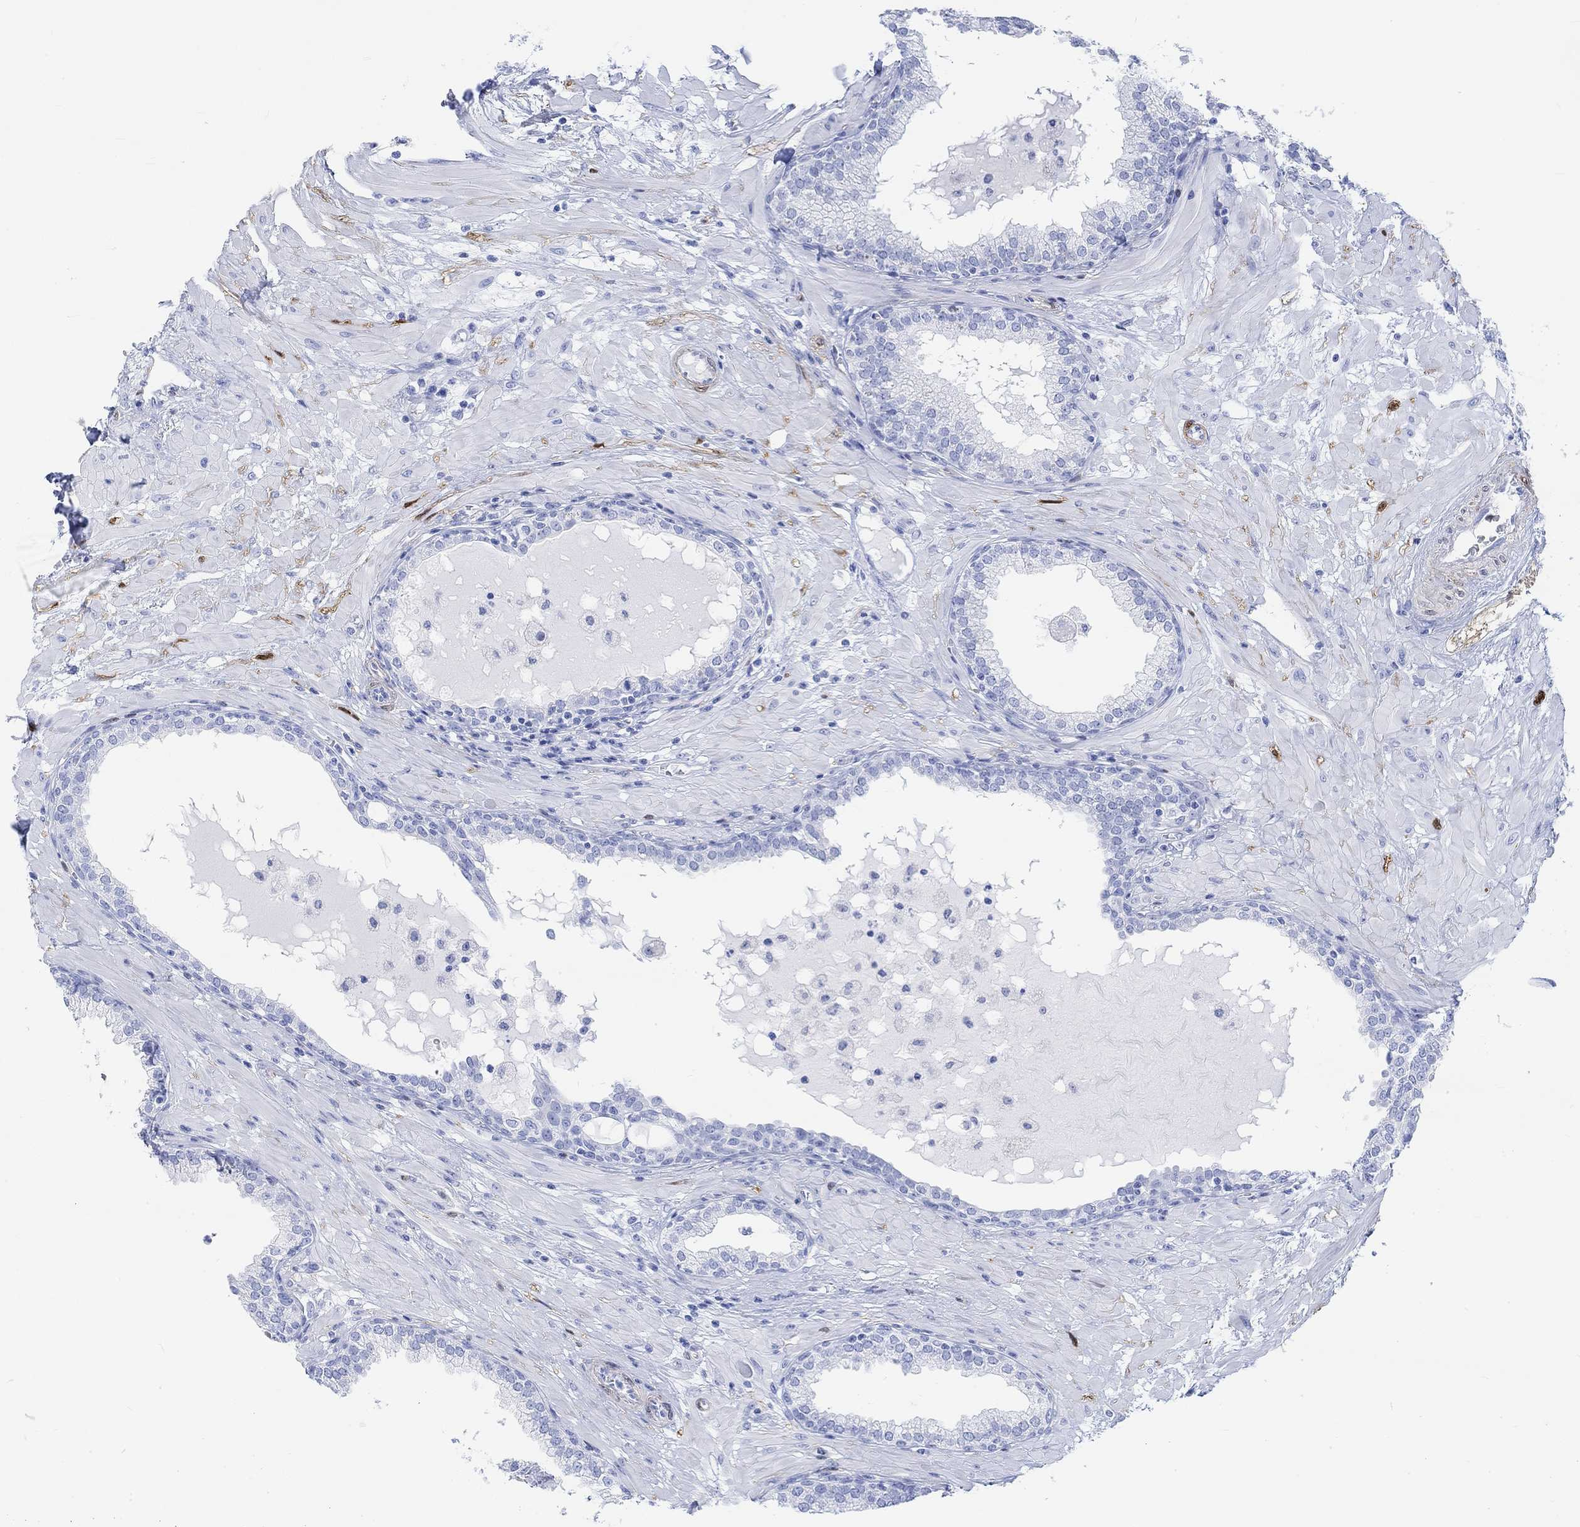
{"staining": {"intensity": "negative", "quantity": "none", "location": "none"}, "tissue": "prostate", "cell_type": "Glandular cells", "image_type": "normal", "snomed": [{"axis": "morphology", "description": "Normal tissue, NOS"}, {"axis": "topography", "description": "Prostate"}], "caption": "This micrograph is of unremarkable prostate stained with immunohistochemistry to label a protein in brown with the nuclei are counter-stained blue. There is no staining in glandular cells. Brightfield microscopy of IHC stained with DAB (3,3'-diaminobenzidine) (brown) and hematoxylin (blue), captured at high magnification.", "gene": "TPPP3", "patient": {"sex": "male", "age": 64}}